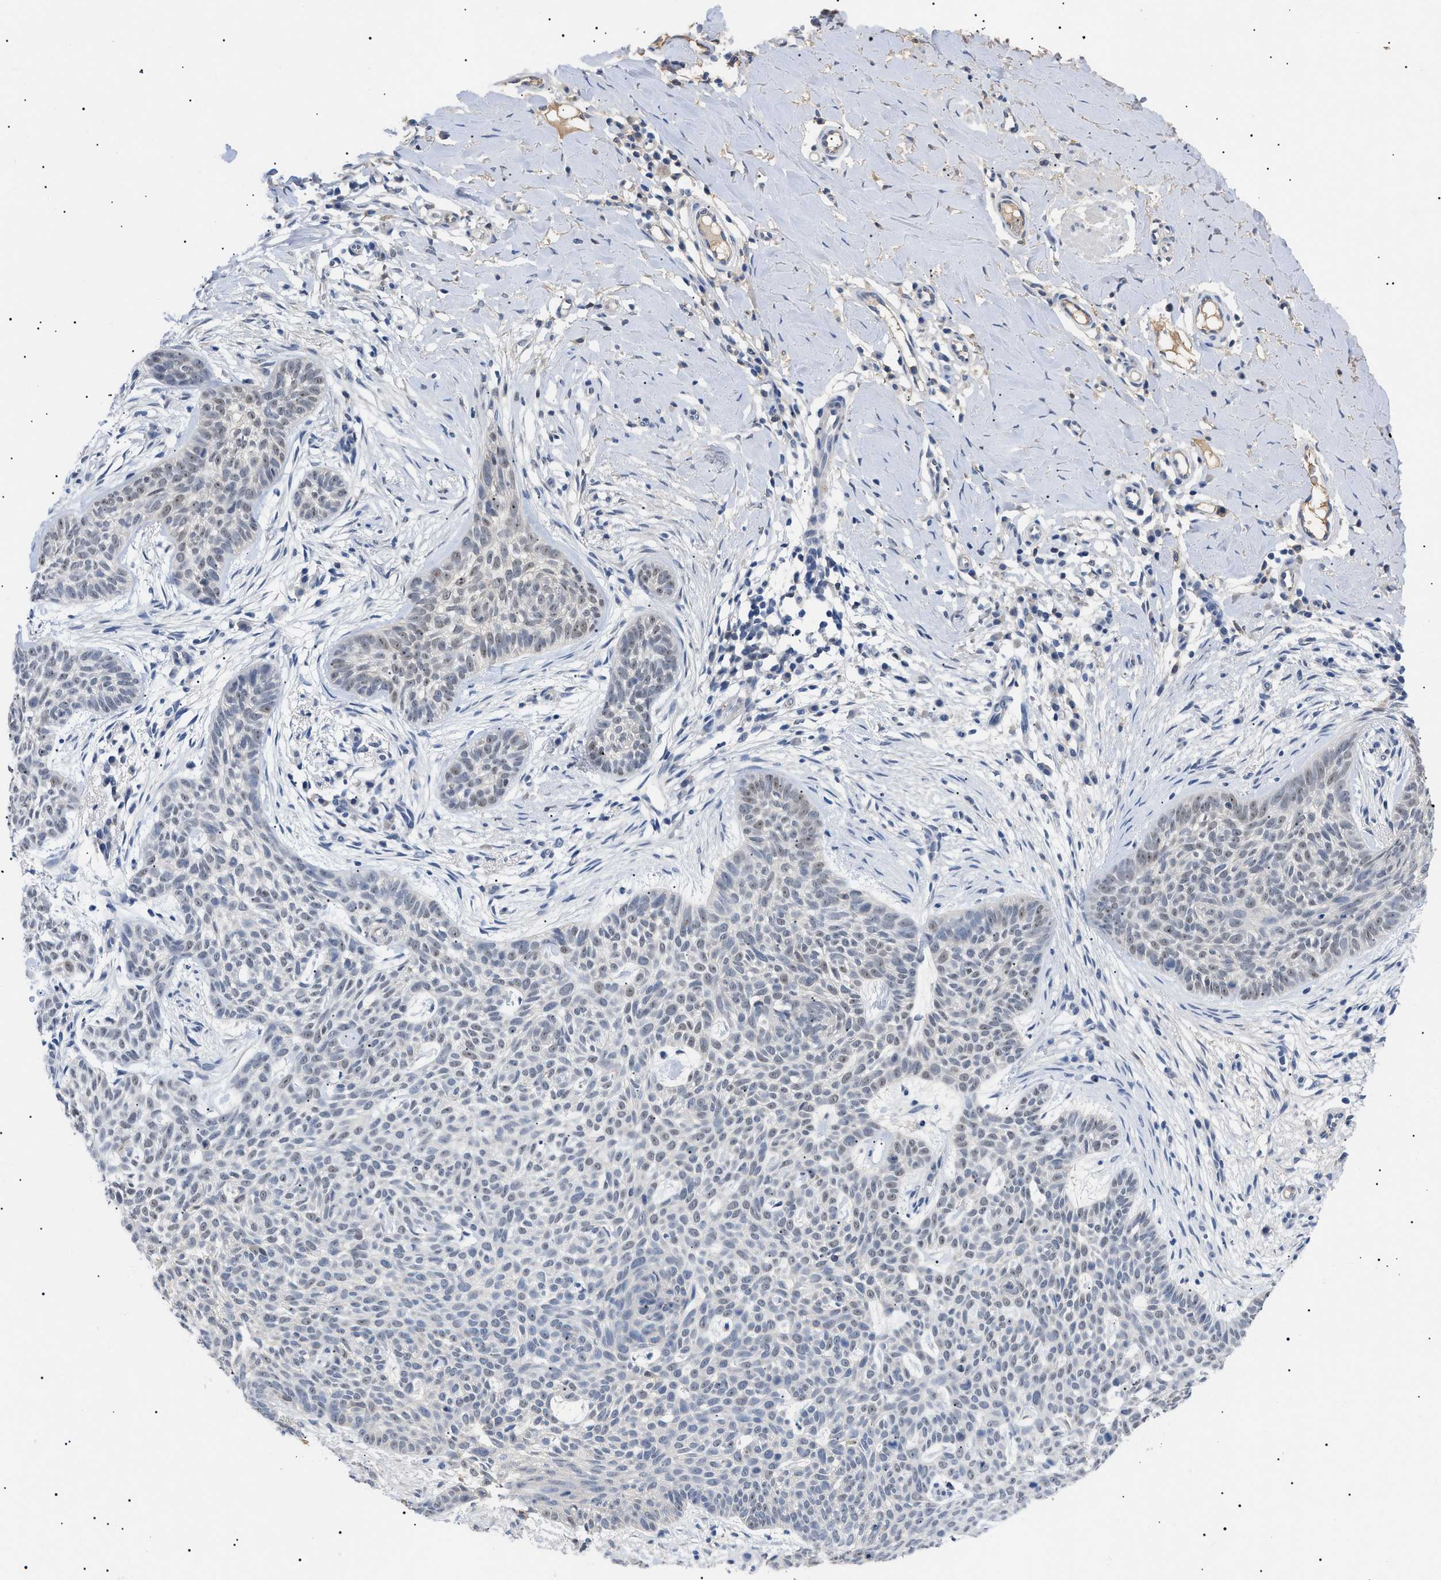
{"staining": {"intensity": "weak", "quantity": "<25%", "location": "cytoplasmic/membranous,nuclear"}, "tissue": "skin cancer", "cell_type": "Tumor cells", "image_type": "cancer", "snomed": [{"axis": "morphology", "description": "Basal cell carcinoma"}, {"axis": "topography", "description": "Skin"}], "caption": "Immunohistochemical staining of human skin cancer (basal cell carcinoma) shows no significant positivity in tumor cells.", "gene": "PRRT2", "patient": {"sex": "female", "age": 59}}